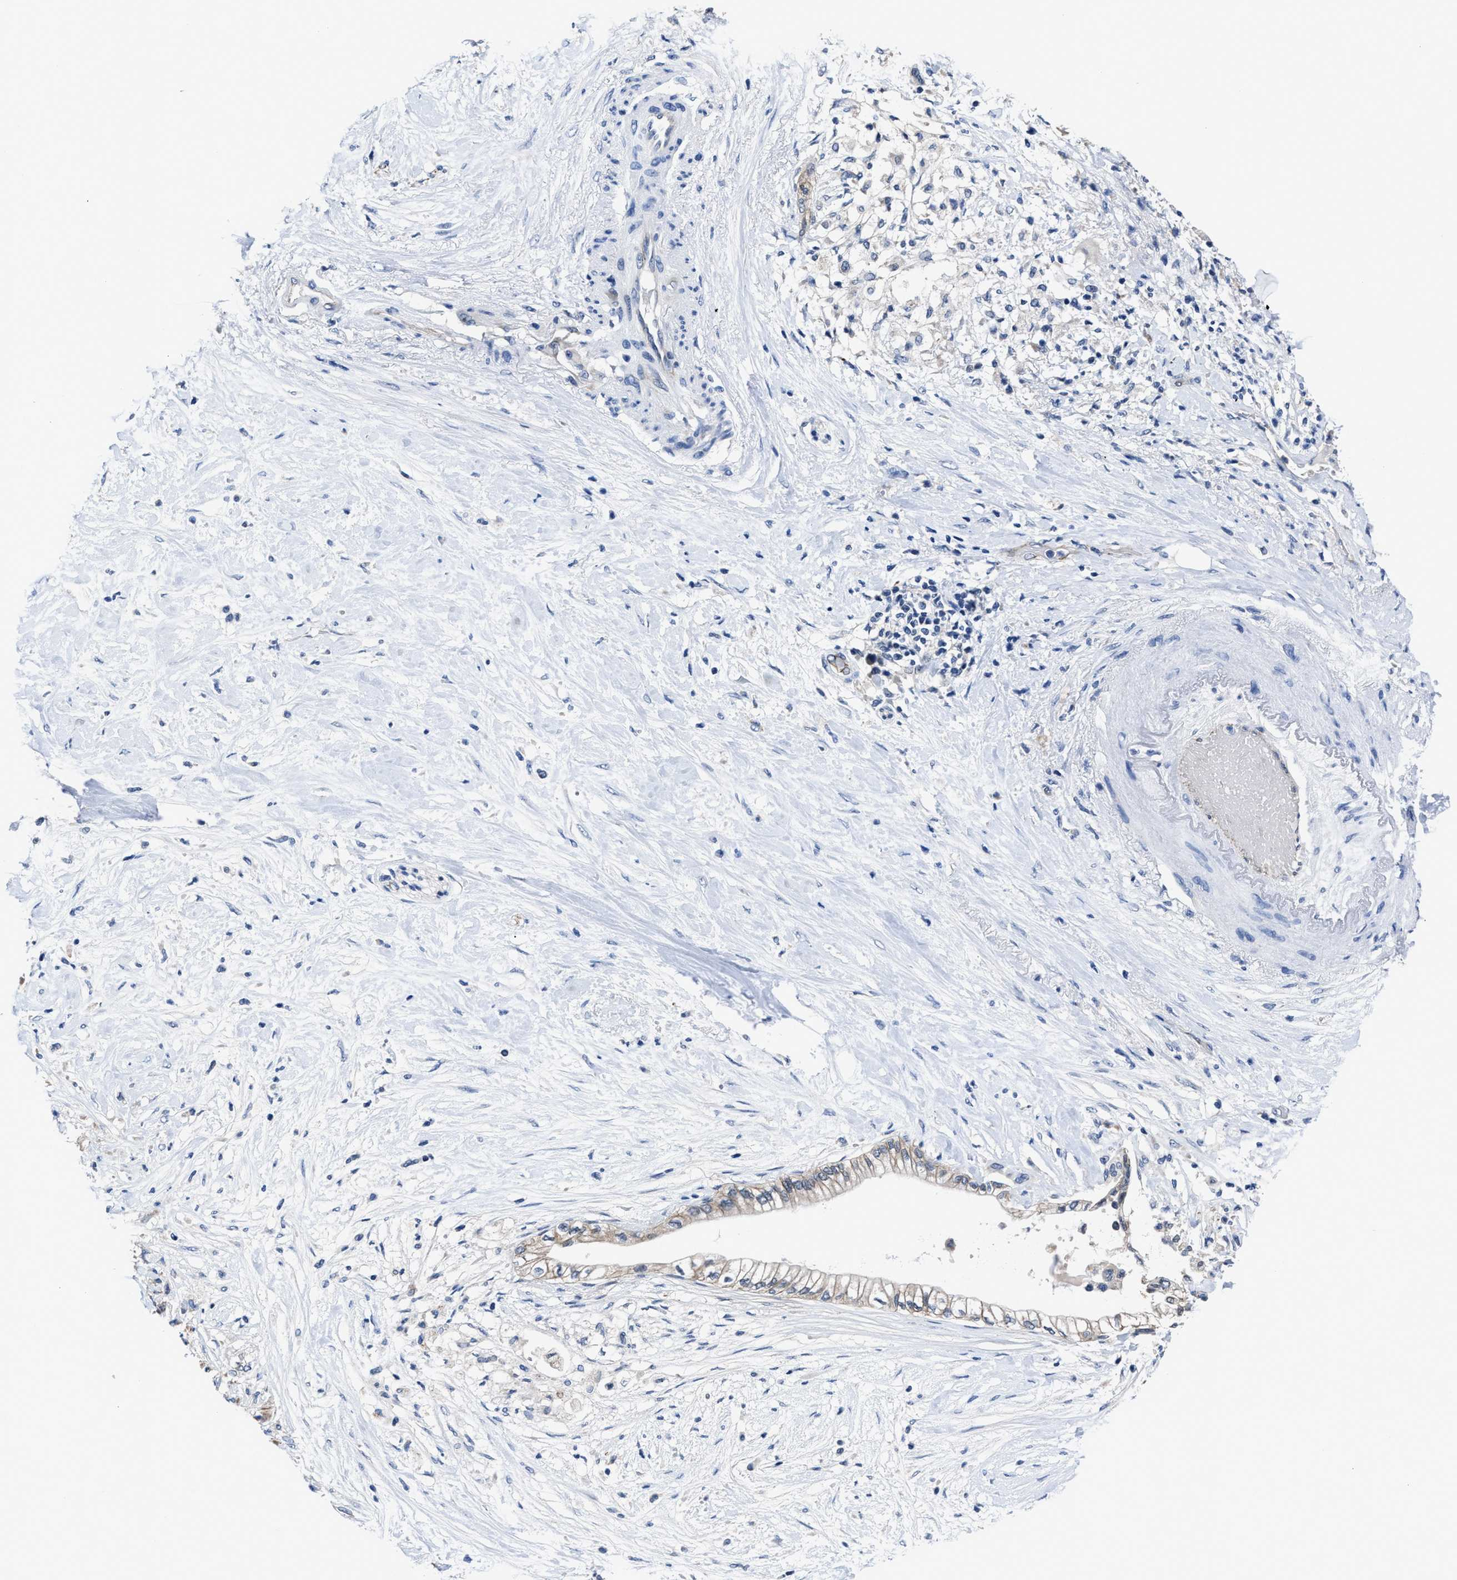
{"staining": {"intensity": "weak", "quantity": "25%-75%", "location": "cytoplasmic/membranous"}, "tissue": "pancreatic cancer", "cell_type": "Tumor cells", "image_type": "cancer", "snomed": [{"axis": "morphology", "description": "Normal tissue, NOS"}, {"axis": "morphology", "description": "Adenocarcinoma, NOS"}, {"axis": "topography", "description": "Pancreas"}, {"axis": "topography", "description": "Duodenum"}], "caption": "Immunohistochemical staining of pancreatic cancer shows low levels of weak cytoplasmic/membranous protein expression in about 25%-75% of tumor cells.", "gene": "GHITM", "patient": {"sex": "female", "age": 60}}